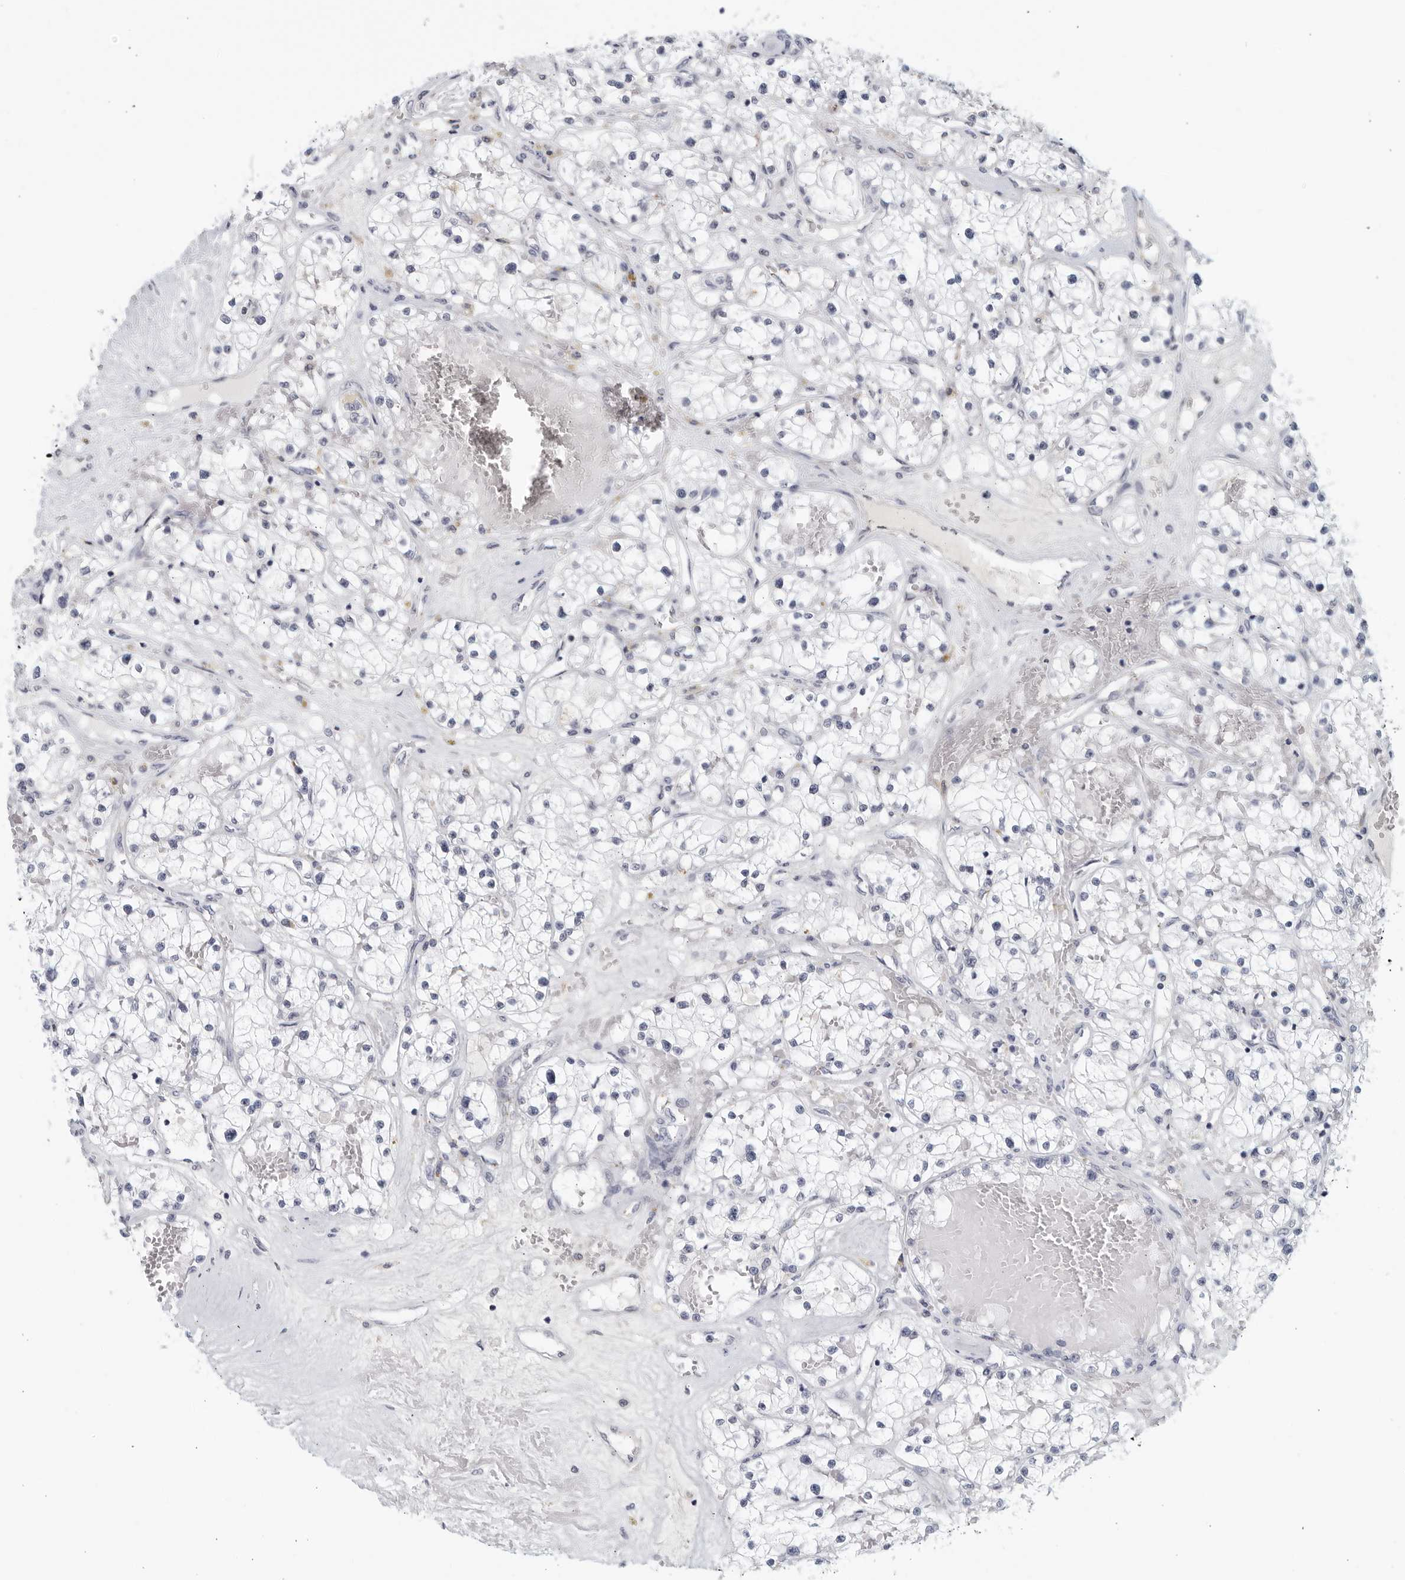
{"staining": {"intensity": "negative", "quantity": "none", "location": "none"}, "tissue": "renal cancer", "cell_type": "Tumor cells", "image_type": "cancer", "snomed": [{"axis": "morphology", "description": "Normal tissue, NOS"}, {"axis": "morphology", "description": "Adenocarcinoma, NOS"}, {"axis": "topography", "description": "Kidney"}], "caption": "This micrograph is of renal cancer (adenocarcinoma) stained with IHC to label a protein in brown with the nuclei are counter-stained blue. There is no expression in tumor cells. (Immunohistochemistry, brightfield microscopy, high magnification).", "gene": "MATN1", "patient": {"sex": "male", "age": 68}}